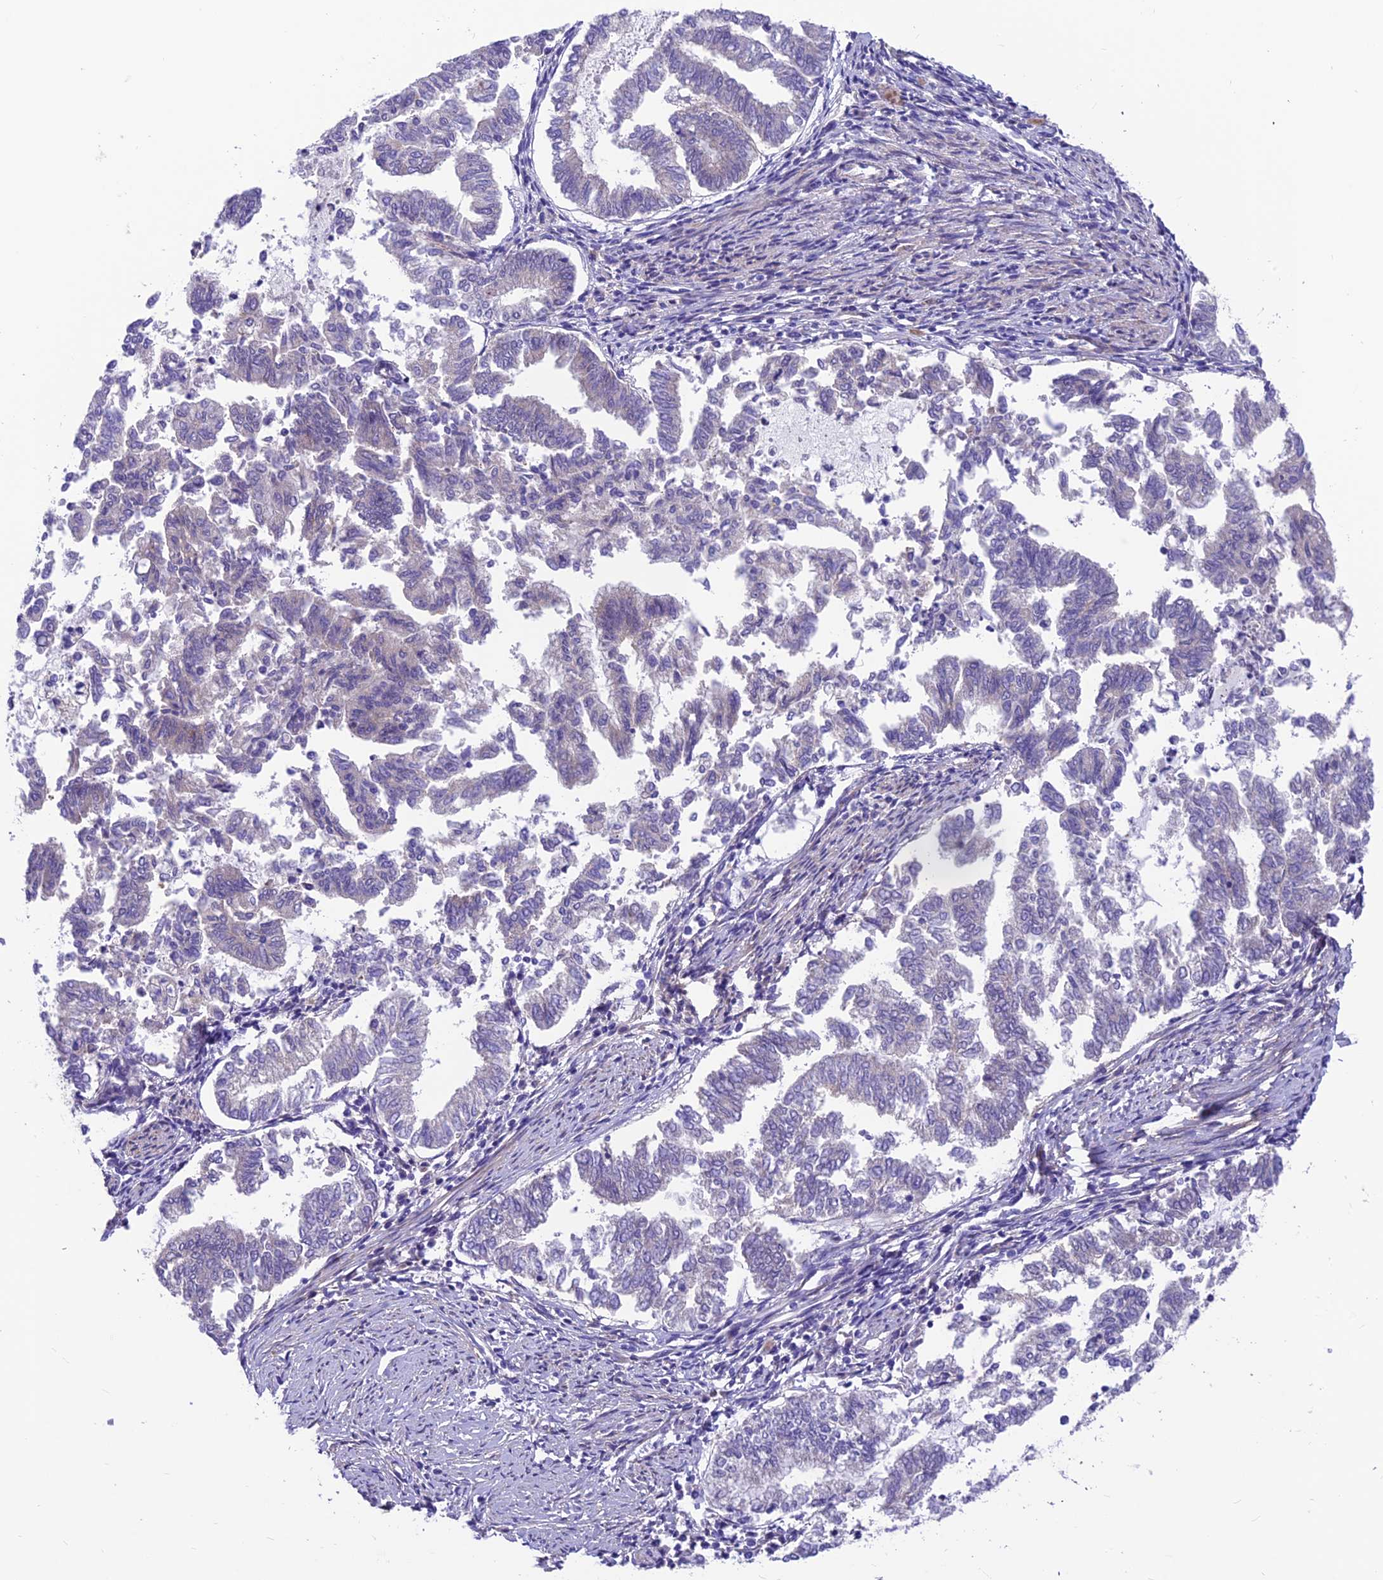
{"staining": {"intensity": "negative", "quantity": "none", "location": "none"}, "tissue": "endometrial cancer", "cell_type": "Tumor cells", "image_type": "cancer", "snomed": [{"axis": "morphology", "description": "Adenocarcinoma, NOS"}, {"axis": "topography", "description": "Endometrium"}], "caption": "IHC of human endometrial cancer displays no positivity in tumor cells. (Brightfield microscopy of DAB IHC at high magnification).", "gene": "VPS16", "patient": {"sex": "female", "age": 79}}